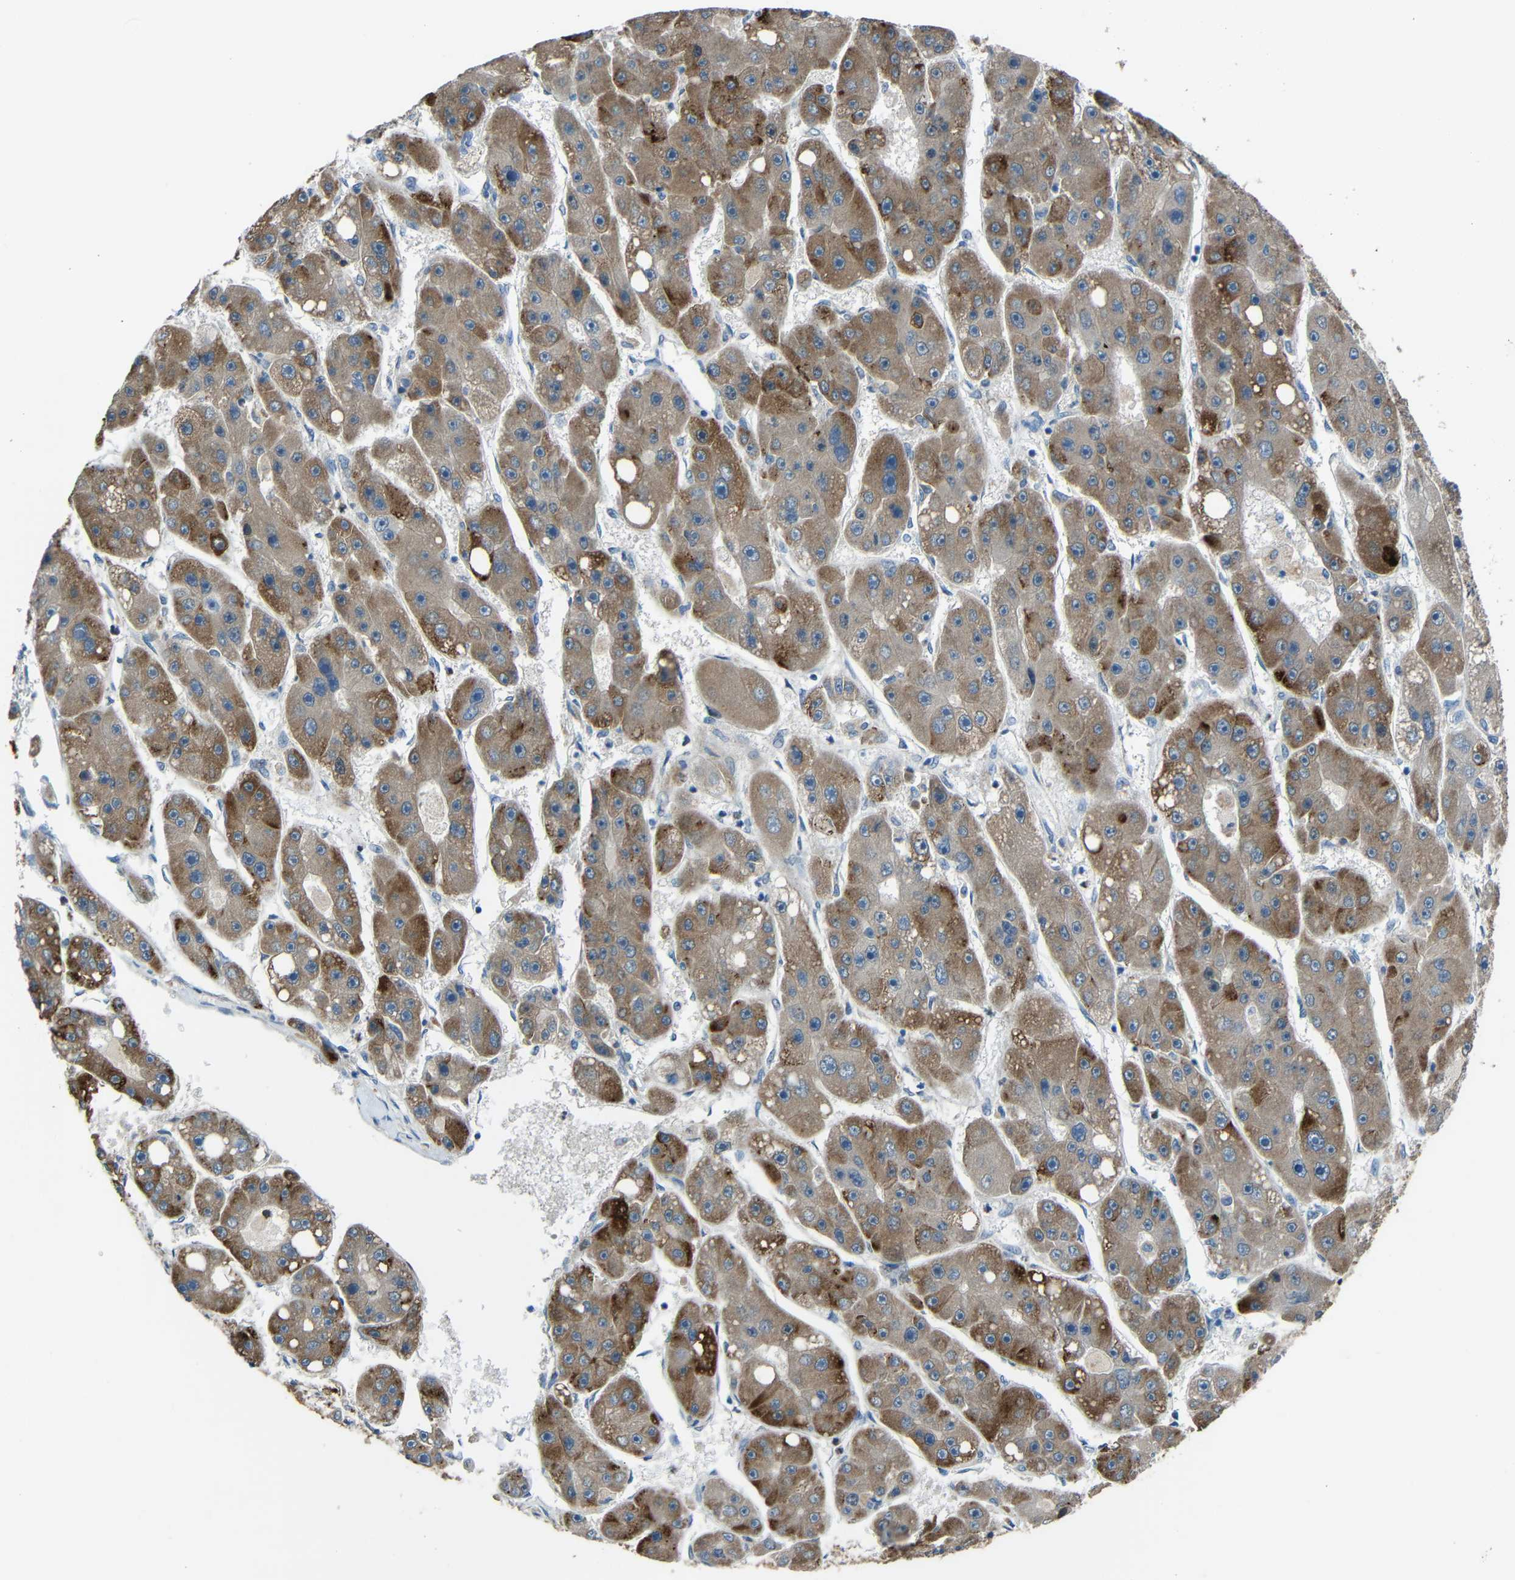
{"staining": {"intensity": "moderate", "quantity": ">75%", "location": "cytoplasmic/membranous"}, "tissue": "liver cancer", "cell_type": "Tumor cells", "image_type": "cancer", "snomed": [{"axis": "morphology", "description": "Carcinoma, Hepatocellular, NOS"}, {"axis": "topography", "description": "Liver"}], "caption": "Immunohistochemistry (DAB) staining of human liver hepatocellular carcinoma demonstrates moderate cytoplasmic/membranous protein expression in about >75% of tumor cells.", "gene": "STBD1", "patient": {"sex": "female", "age": 61}}